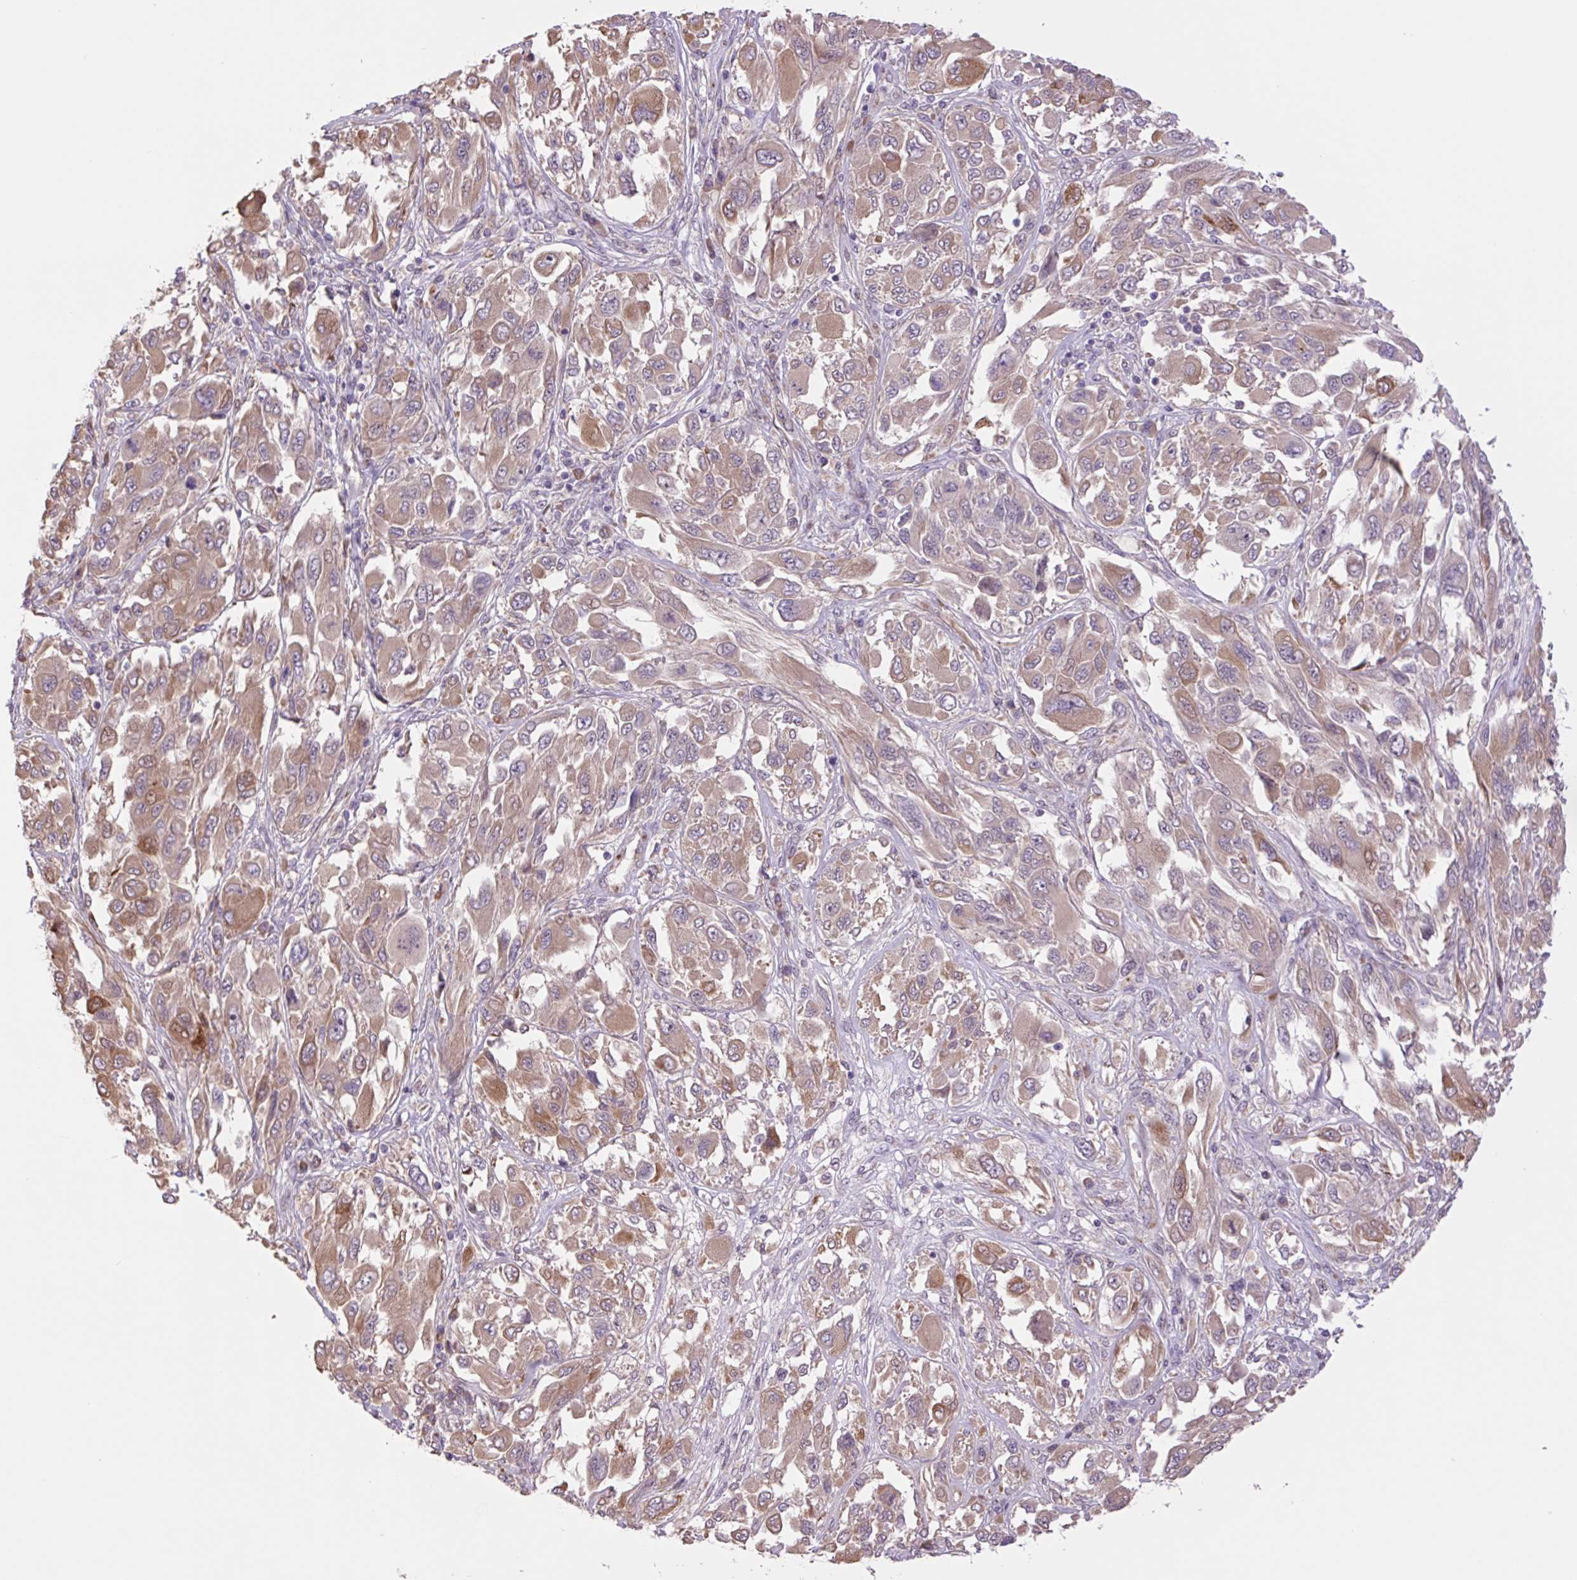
{"staining": {"intensity": "moderate", "quantity": "25%-75%", "location": "cytoplasmic/membranous"}, "tissue": "melanoma", "cell_type": "Tumor cells", "image_type": "cancer", "snomed": [{"axis": "morphology", "description": "Malignant melanoma, NOS"}, {"axis": "topography", "description": "Skin"}], "caption": "The immunohistochemical stain labels moderate cytoplasmic/membranous positivity in tumor cells of melanoma tissue.", "gene": "PLA2G4A", "patient": {"sex": "female", "age": 91}}